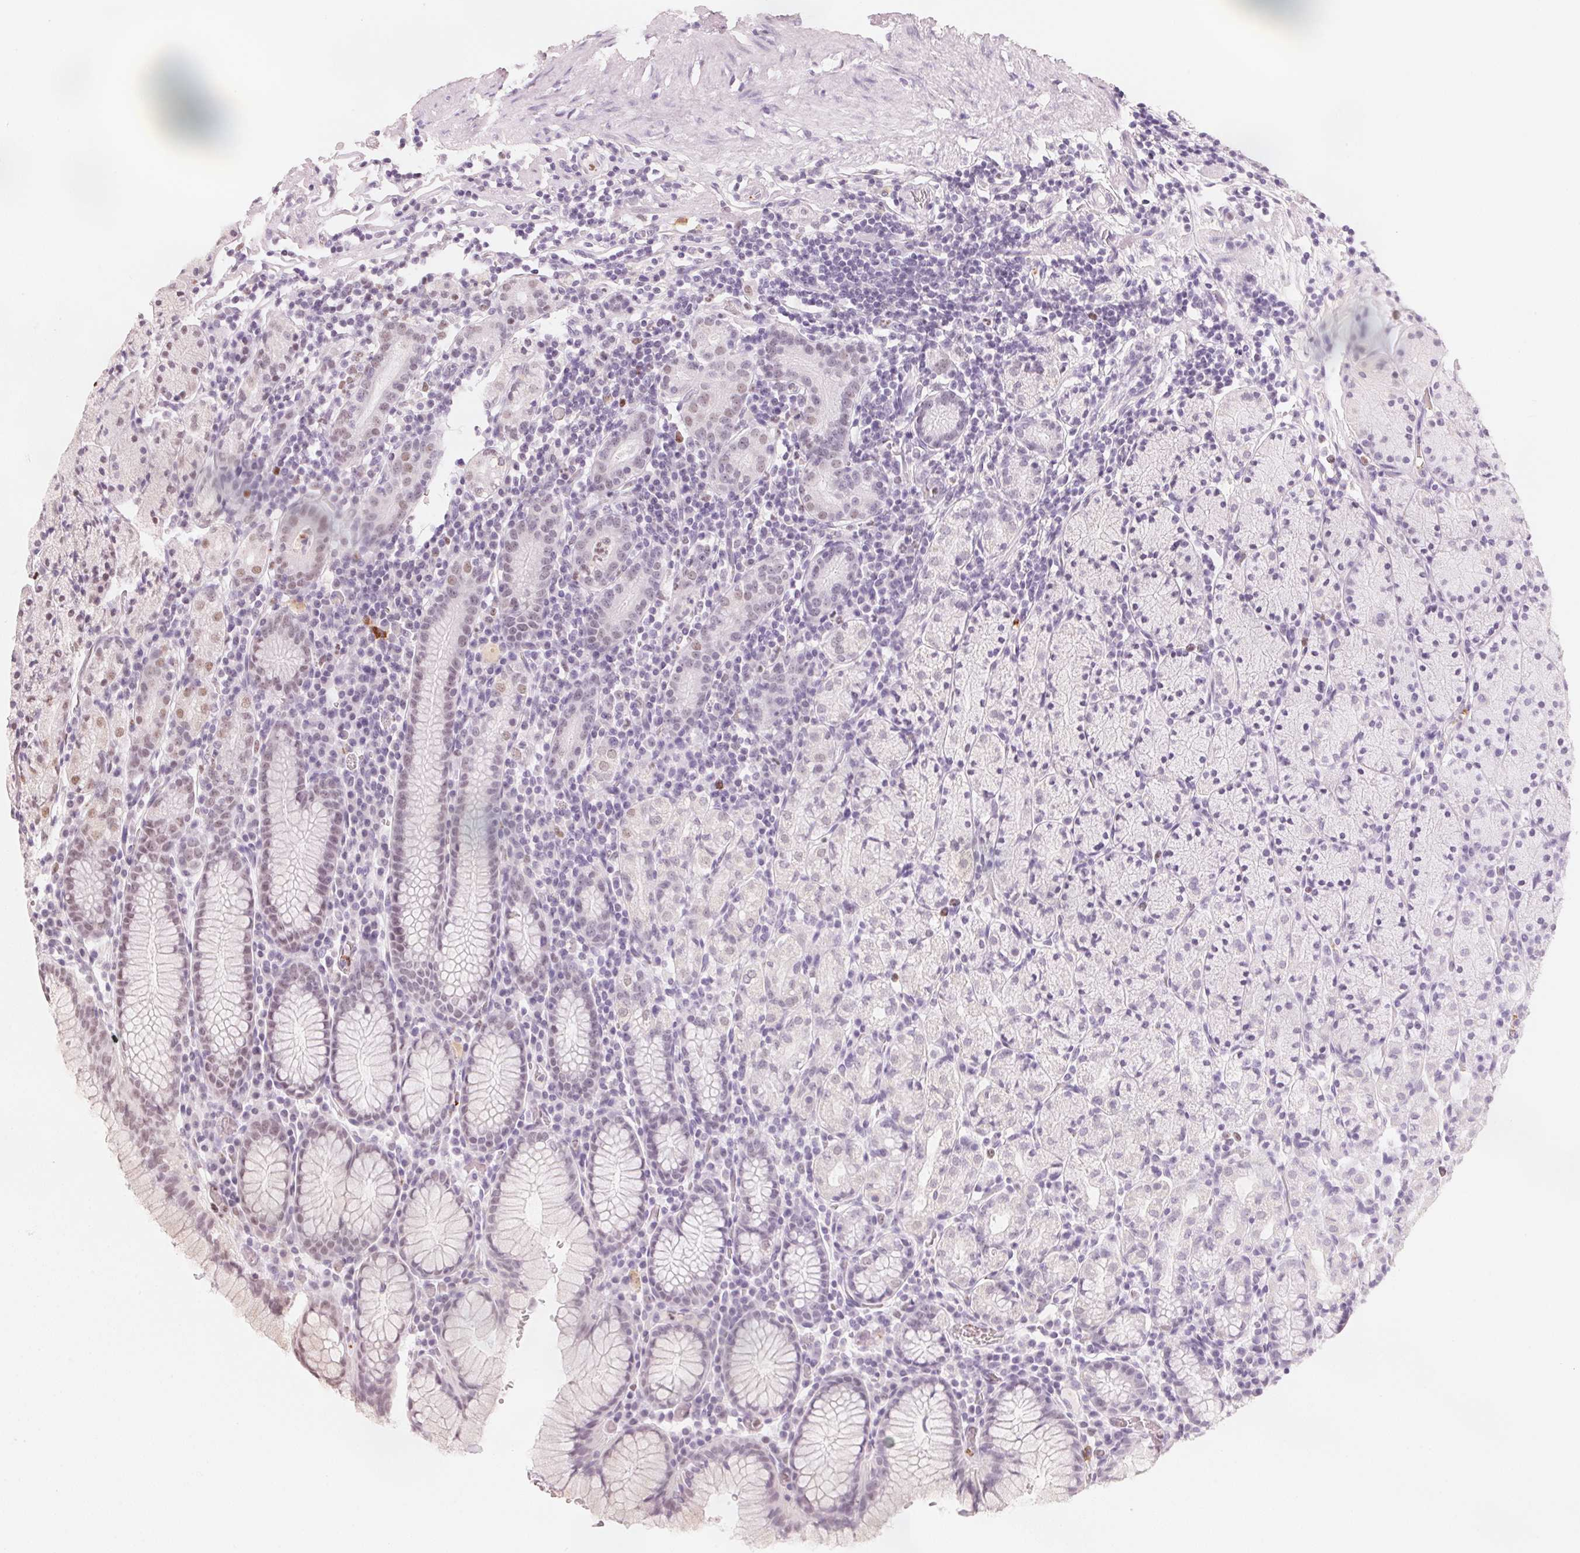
{"staining": {"intensity": "weak", "quantity": "25%-75%", "location": "nuclear"}, "tissue": "stomach", "cell_type": "Glandular cells", "image_type": "normal", "snomed": [{"axis": "morphology", "description": "Normal tissue, NOS"}, {"axis": "topography", "description": "Stomach, upper"}, {"axis": "topography", "description": "Stomach"}], "caption": "Brown immunohistochemical staining in benign stomach reveals weak nuclear positivity in about 25%-75% of glandular cells. The protein is shown in brown color, while the nuclei are stained blue.", "gene": "ARHGAP22", "patient": {"sex": "male", "age": 62}}